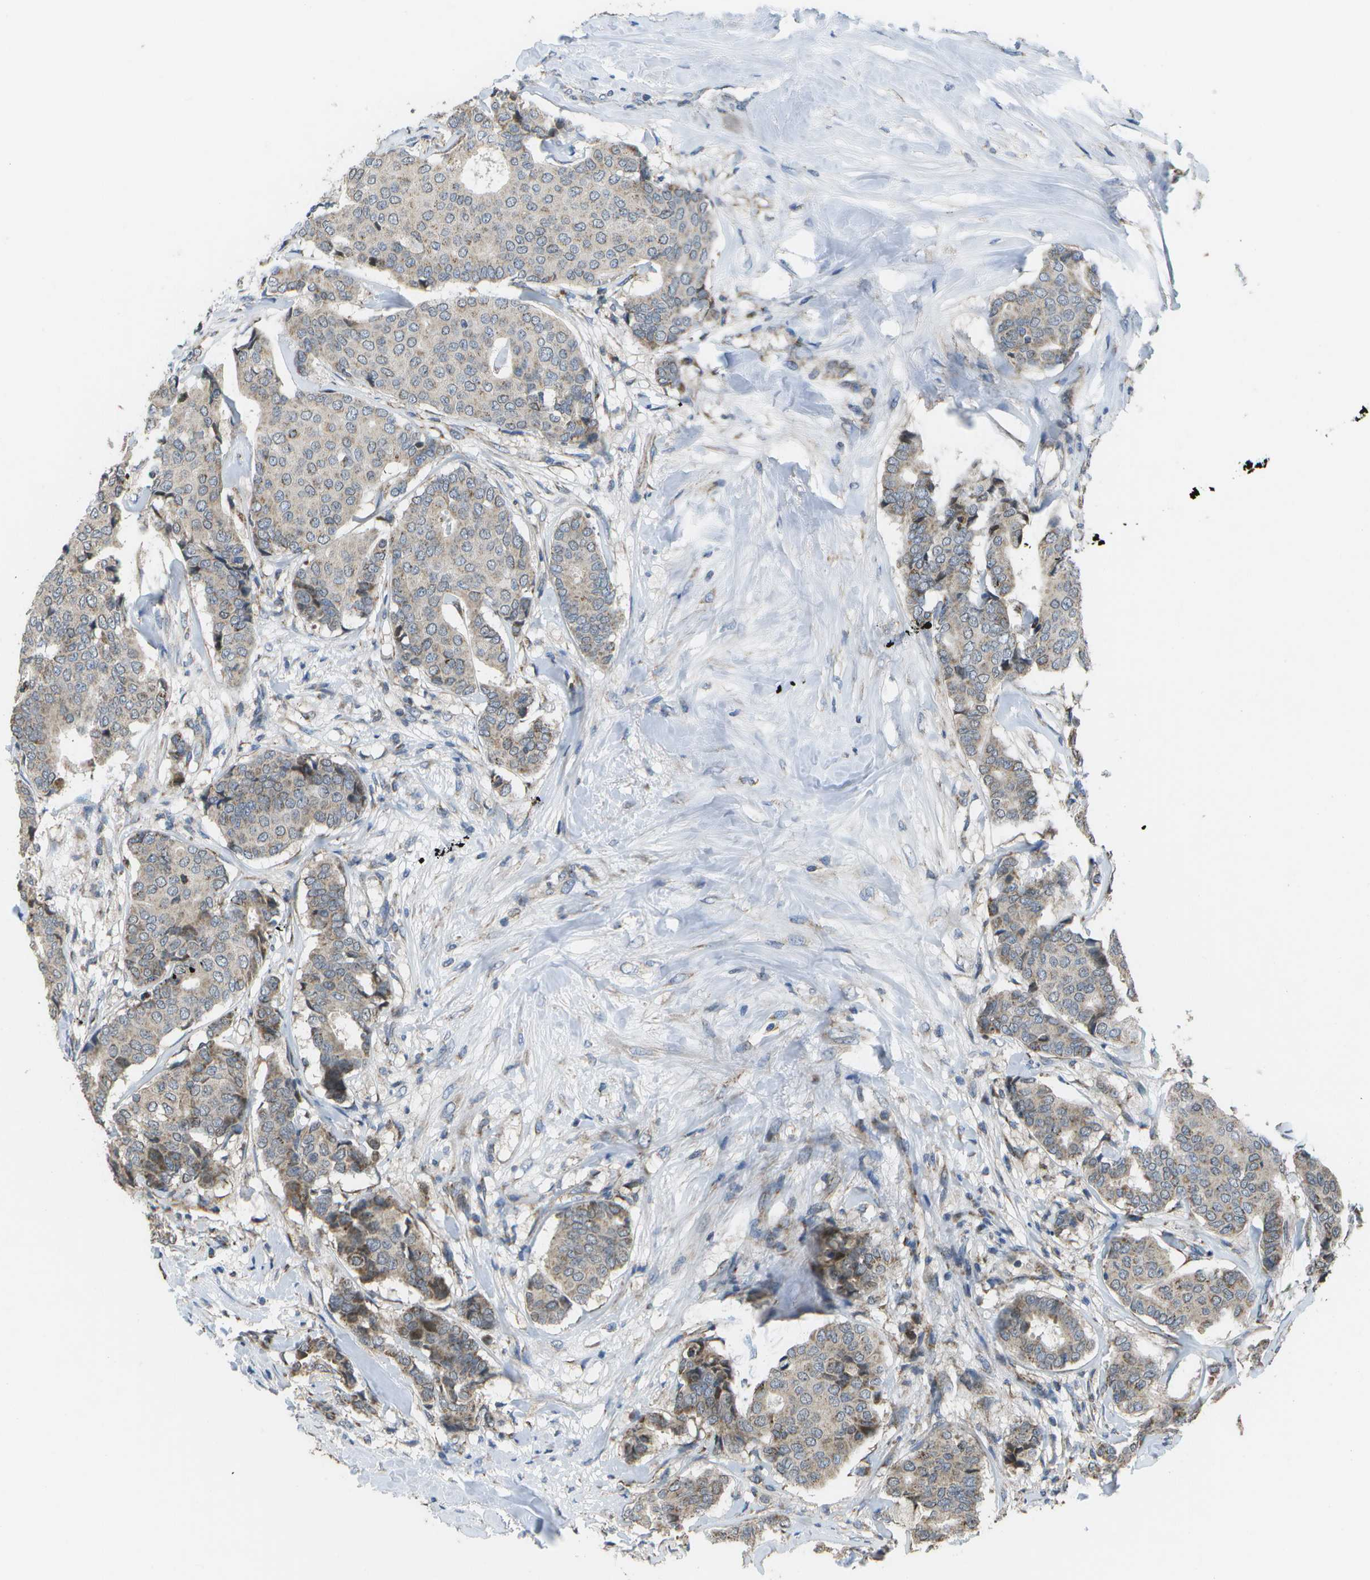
{"staining": {"intensity": "weak", "quantity": "25%-75%", "location": "cytoplasmic/membranous"}, "tissue": "breast cancer", "cell_type": "Tumor cells", "image_type": "cancer", "snomed": [{"axis": "morphology", "description": "Duct carcinoma"}, {"axis": "topography", "description": "Breast"}], "caption": "This is an image of immunohistochemistry (IHC) staining of invasive ductal carcinoma (breast), which shows weak expression in the cytoplasmic/membranous of tumor cells.", "gene": "HADHA", "patient": {"sex": "female", "age": 75}}